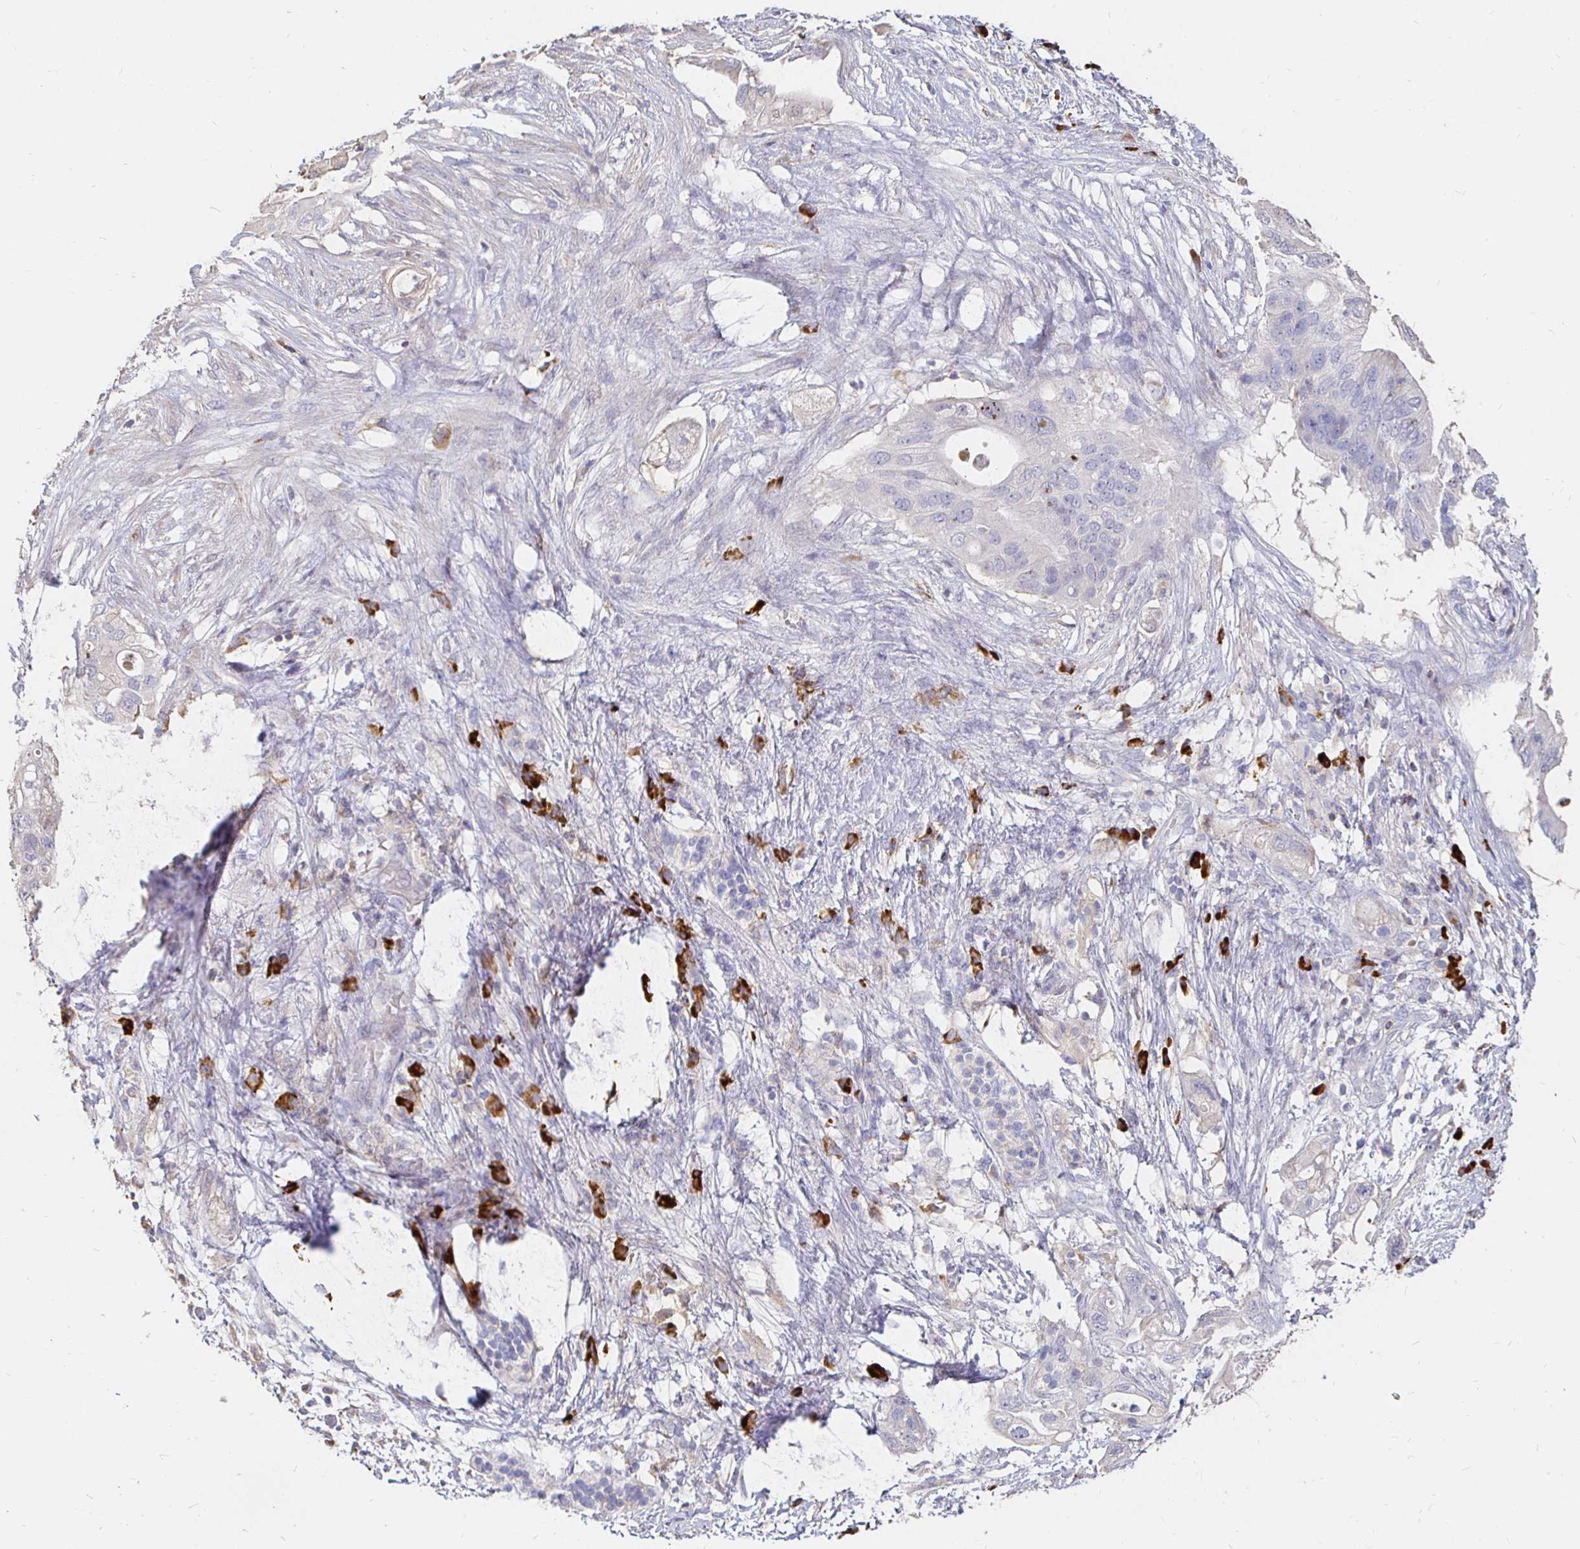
{"staining": {"intensity": "negative", "quantity": "none", "location": "none"}, "tissue": "pancreatic cancer", "cell_type": "Tumor cells", "image_type": "cancer", "snomed": [{"axis": "morphology", "description": "Adenocarcinoma, NOS"}, {"axis": "topography", "description": "Pancreas"}], "caption": "Adenocarcinoma (pancreatic) was stained to show a protein in brown. There is no significant expression in tumor cells. (Brightfield microscopy of DAB immunohistochemistry (IHC) at high magnification).", "gene": "CXCR3", "patient": {"sex": "female", "age": 72}}